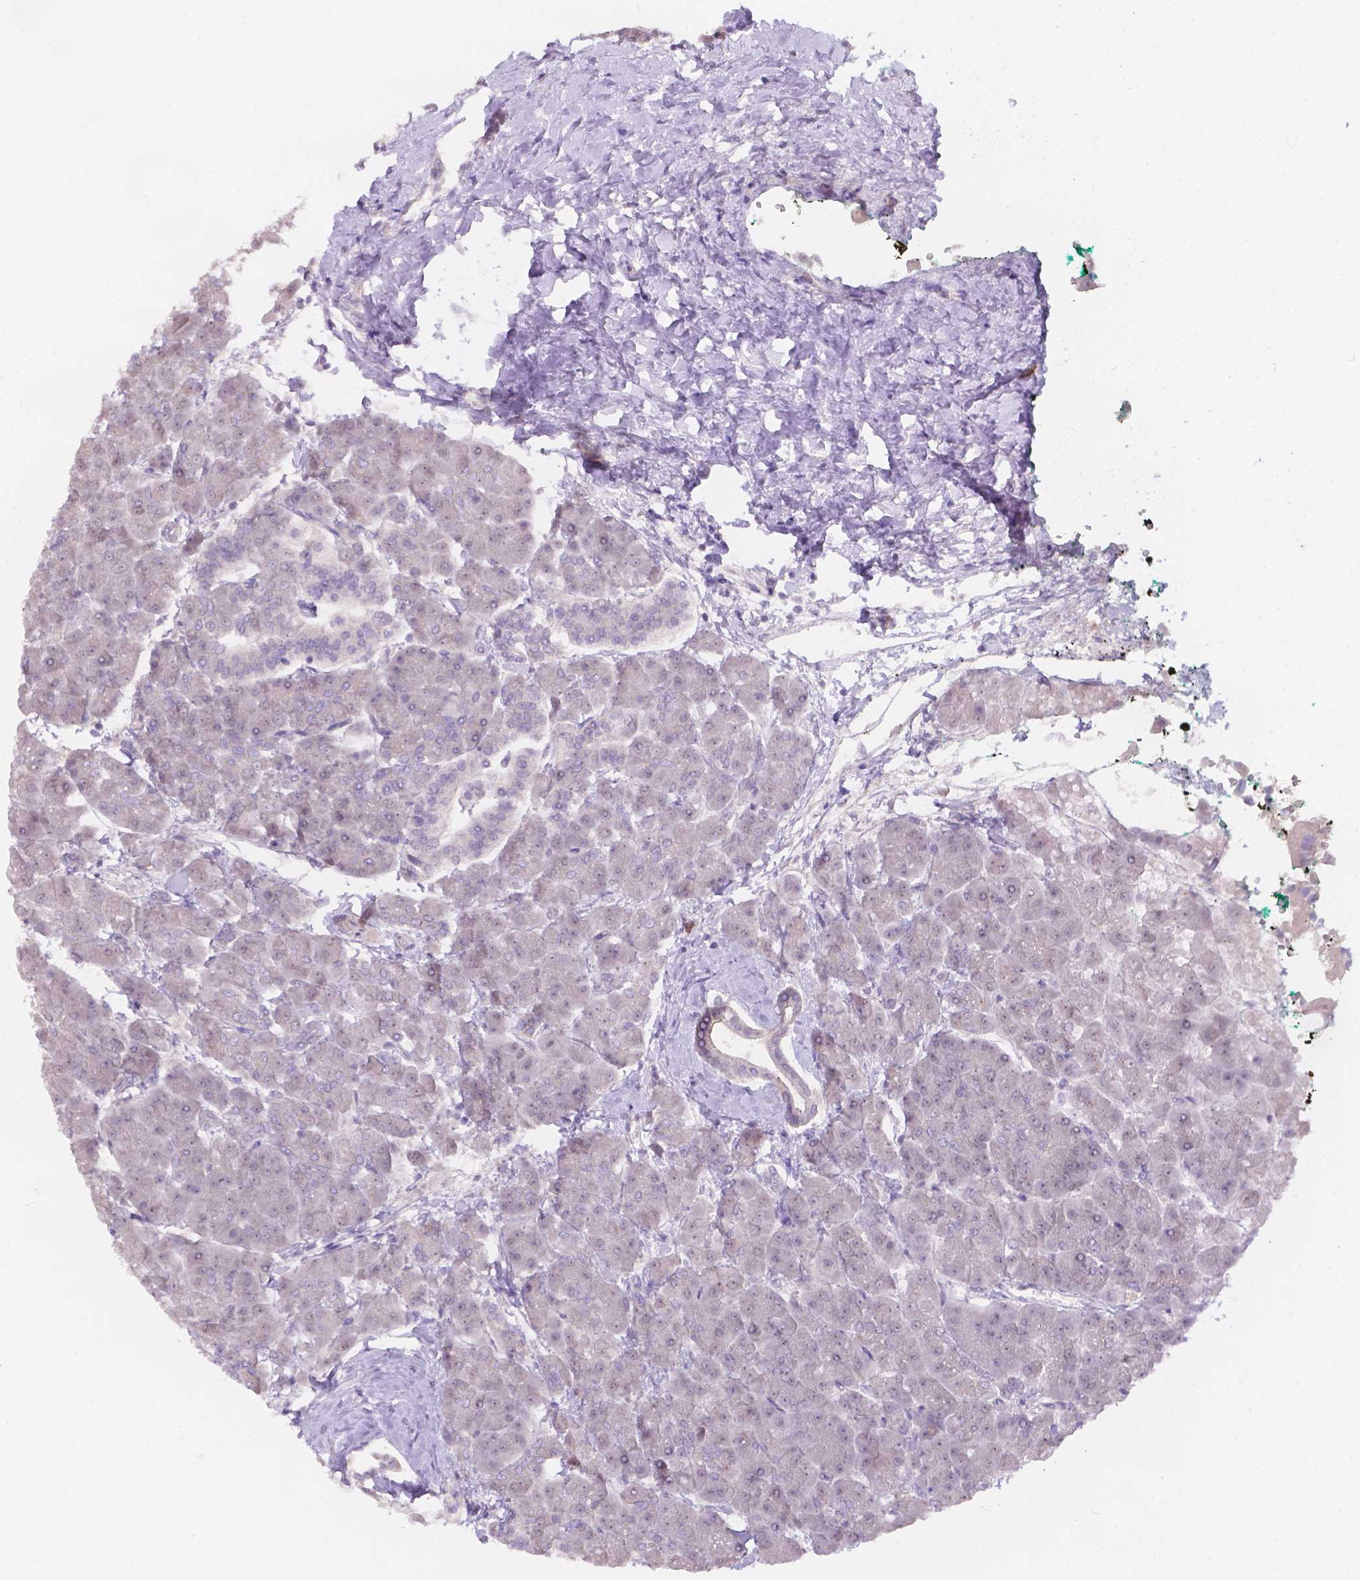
{"staining": {"intensity": "negative", "quantity": "none", "location": "none"}, "tissue": "pancreas", "cell_type": "Exocrine glandular cells", "image_type": "normal", "snomed": [{"axis": "morphology", "description": "Normal tissue, NOS"}, {"axis": "topography", "description": "Adipose tissue"}, {"axis": "topography", "description": "Pancreas"}, {"axis": "topography", "description": "Peripheral nerve tissue"}], "caption": "The immunohistochemistry (IHC) micrograph has no significant expression in exocrine glandular cells of pancreas.", "gene": "CD96", "patient": {"sex": "female", "age": 58}}